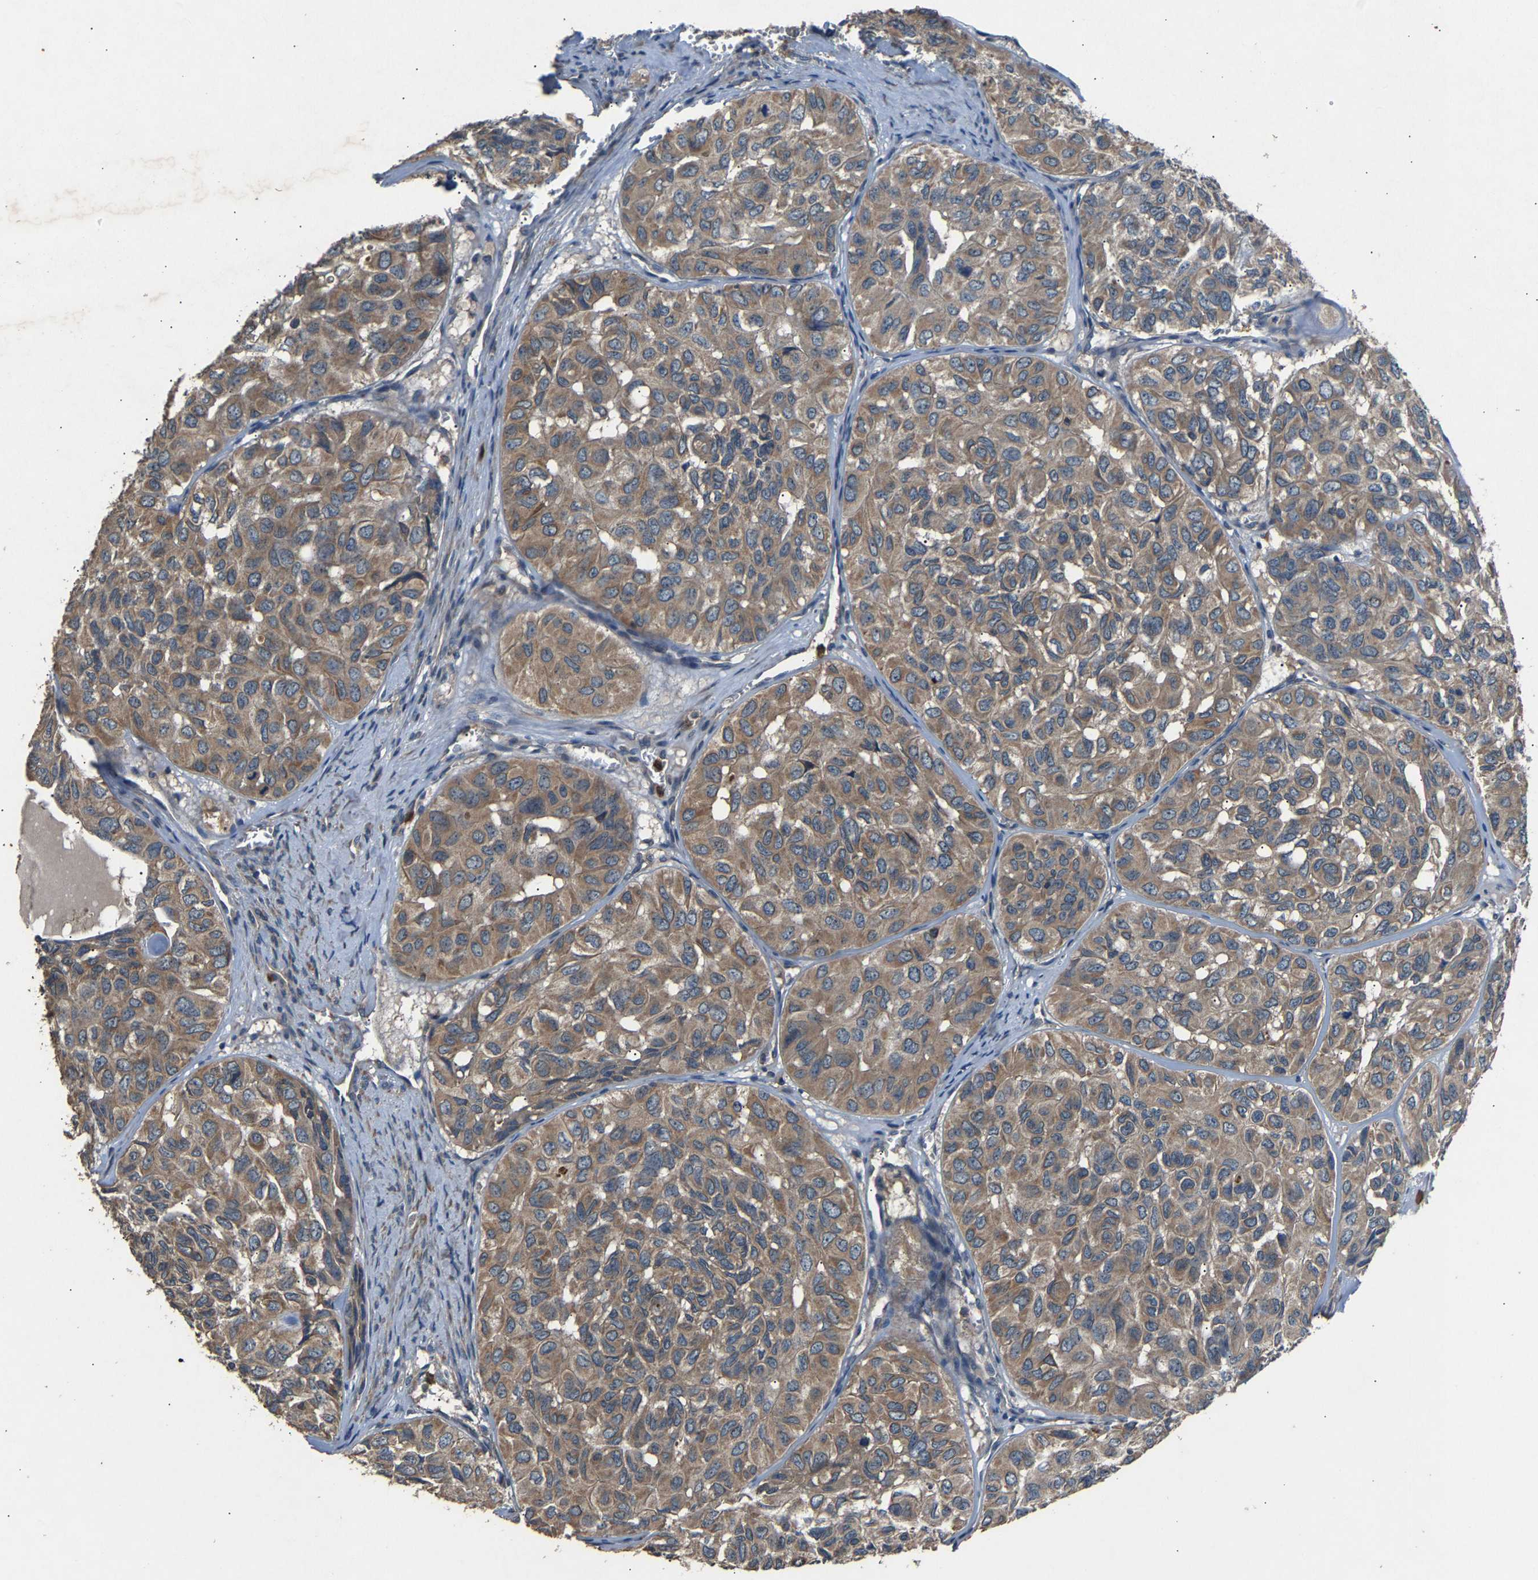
{"staining": {"intensity": "moderate", "quantity": ">75%", "location": "cytoplasmic/membranous"}, "tissue": "head and neck cancer", "cell_type": "Tumor cells", "image_type": "cancer", "snomed": [{"axis": "morphology", "description": "Adenocarcinoma, NOS"}, {"axis": "topography", "description": "Salivary gland, NOS"}, {"axis": "topography", "description": "Head-Neck"}], "caption": "Protein expression by immunohistochemistry displays moderate cytoplasmic/membranous staining in approximately >75% of tumor cells in adenocarcinoma (head and neck).", "gene": "PPID", "patient": {"sex": "female", "age": 76}}